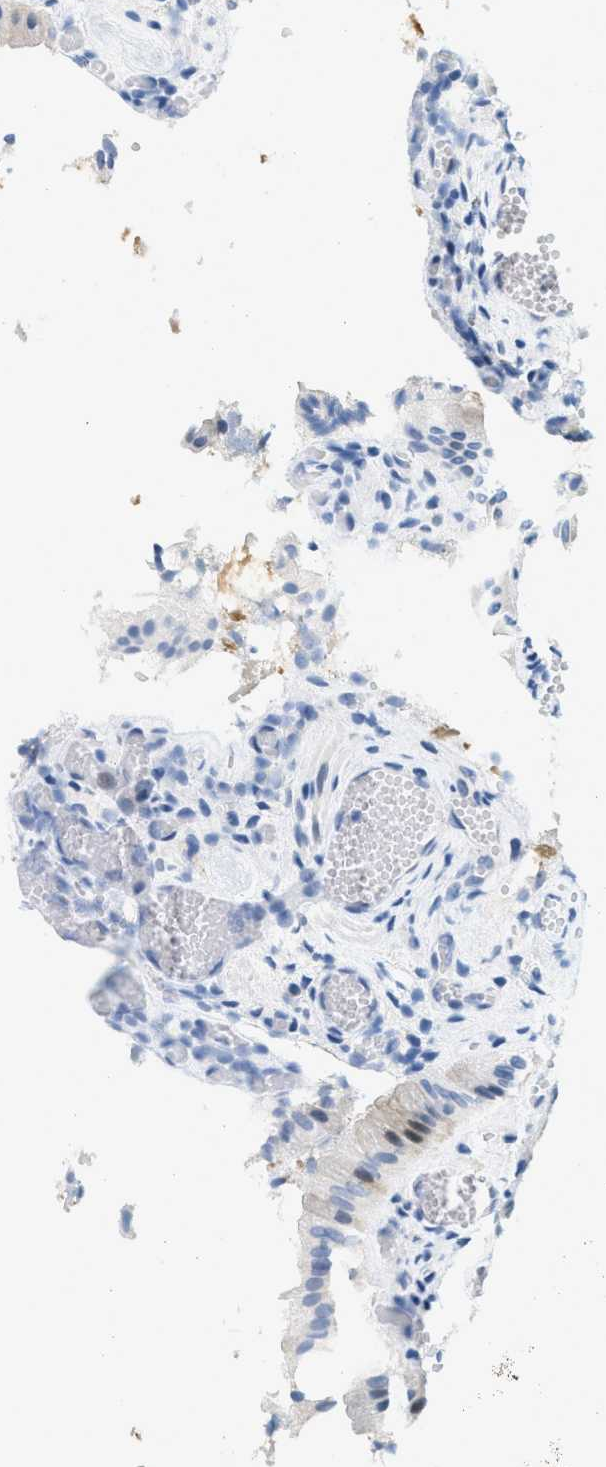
{"staining": {"intensity": "moderate", "quantity": "<25%", "location": "cytoplasmic/membranous,nuclear"}, "tissue": "gallbladder", "cell_type": "Glandular cells", "image_type": "normal", "snomed": [{"axis": "morphology", "description": "Normal tissue, NOS"}, {"axis": "topography", "description": "Gallbladder"}], "caption": "An immunohistochemistry photomicrograph of unremarkable tissue is shown. Protein staining in brown labels moderate cytoplasmic/membranous,nuclear positivity in gallbladder within glandular cells. (Brightfield microscopy of DAB IHC at high magnification).", "gene": "CYP4X1", "patient": {"sex": "male", "age": 49}}